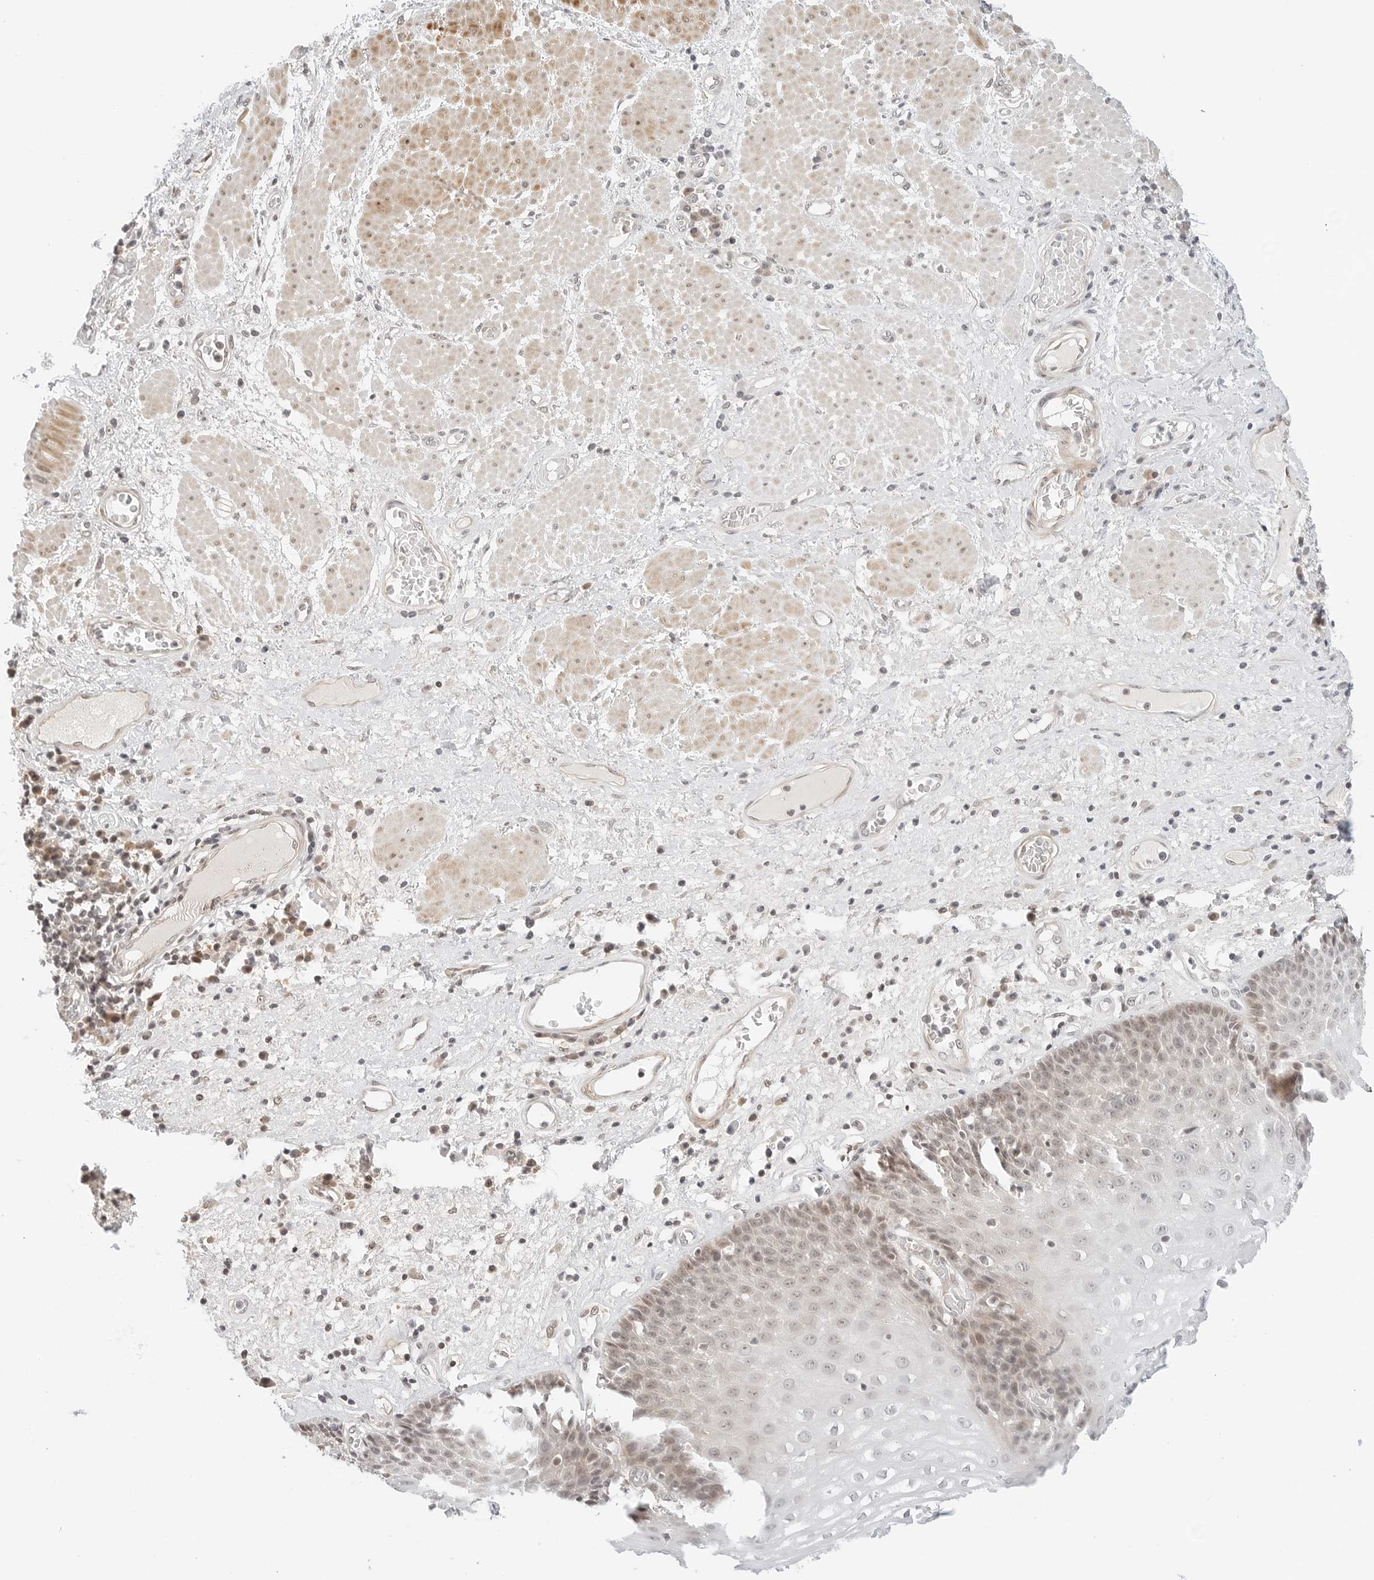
{"staining": {"intensity": "weak", "quantity": "25%-75%", "location": "nuclear"}, "tissue": "esophagus", "cell_type": "Squamous epithelial cells", "image_type": "normal", "snomed": [{"axis": "morphology", "description": "Normal tissue, NOS"}, {"axis": "morphology", "description": "Adenocarcinoma, NOS"}, {"axis": "topography", "description": "Esophagus"}], "caption": "Squamous epithelial cells reveal weak nuclear positivity in approximately 25%-75% of cells in unremarkable esophagus. Nuclei are stained in blue.", "gene": "NEO1", "patient": {"sex": "male", "age": 62}}